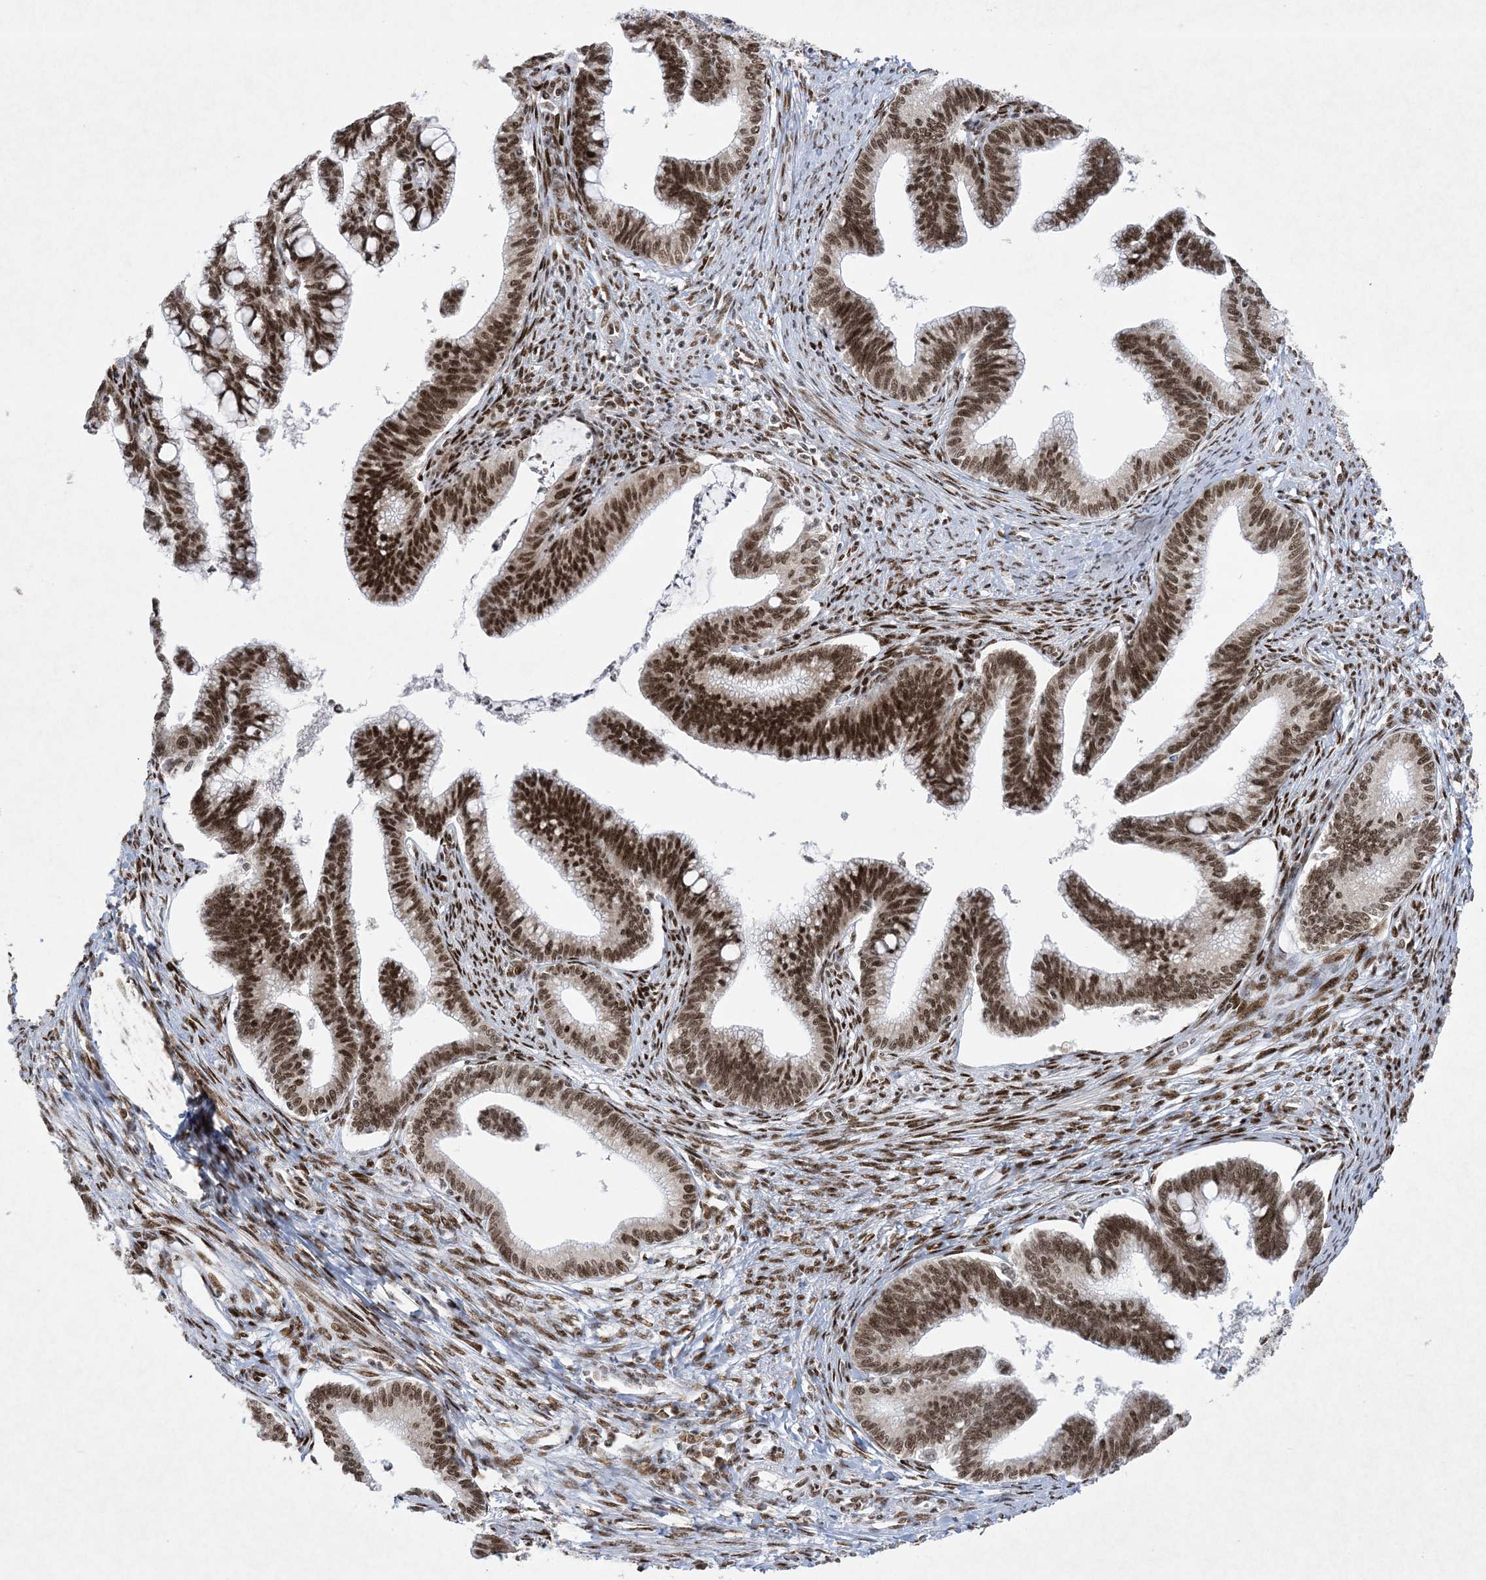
{"staining": {"intensity": "strong", "quantity": ">75%", "location": "nuclear"}, "tissue": "cervical cancer", "cell_type": "Tumor cells", "image_type": "cancer", "snomed": [{"axis": "morphology", "description": "Adenocarcinoma, NOS"}, {"axis": "topography", "description": "Cervix"}], "caption": "A high-resolution image shows immunohistochemistry staining of cervical adenocarcinoma, which shows strong nuclear expression in about >75% of tumor cells. The staining was performed using DAB (3,3'-diaminobenzidine), with brown indicating positive protein expression. Nuclei are stained blue with hematoxylin.", "gene": "PKNOX2", "patient": {"sex": "female", "age": 36}}